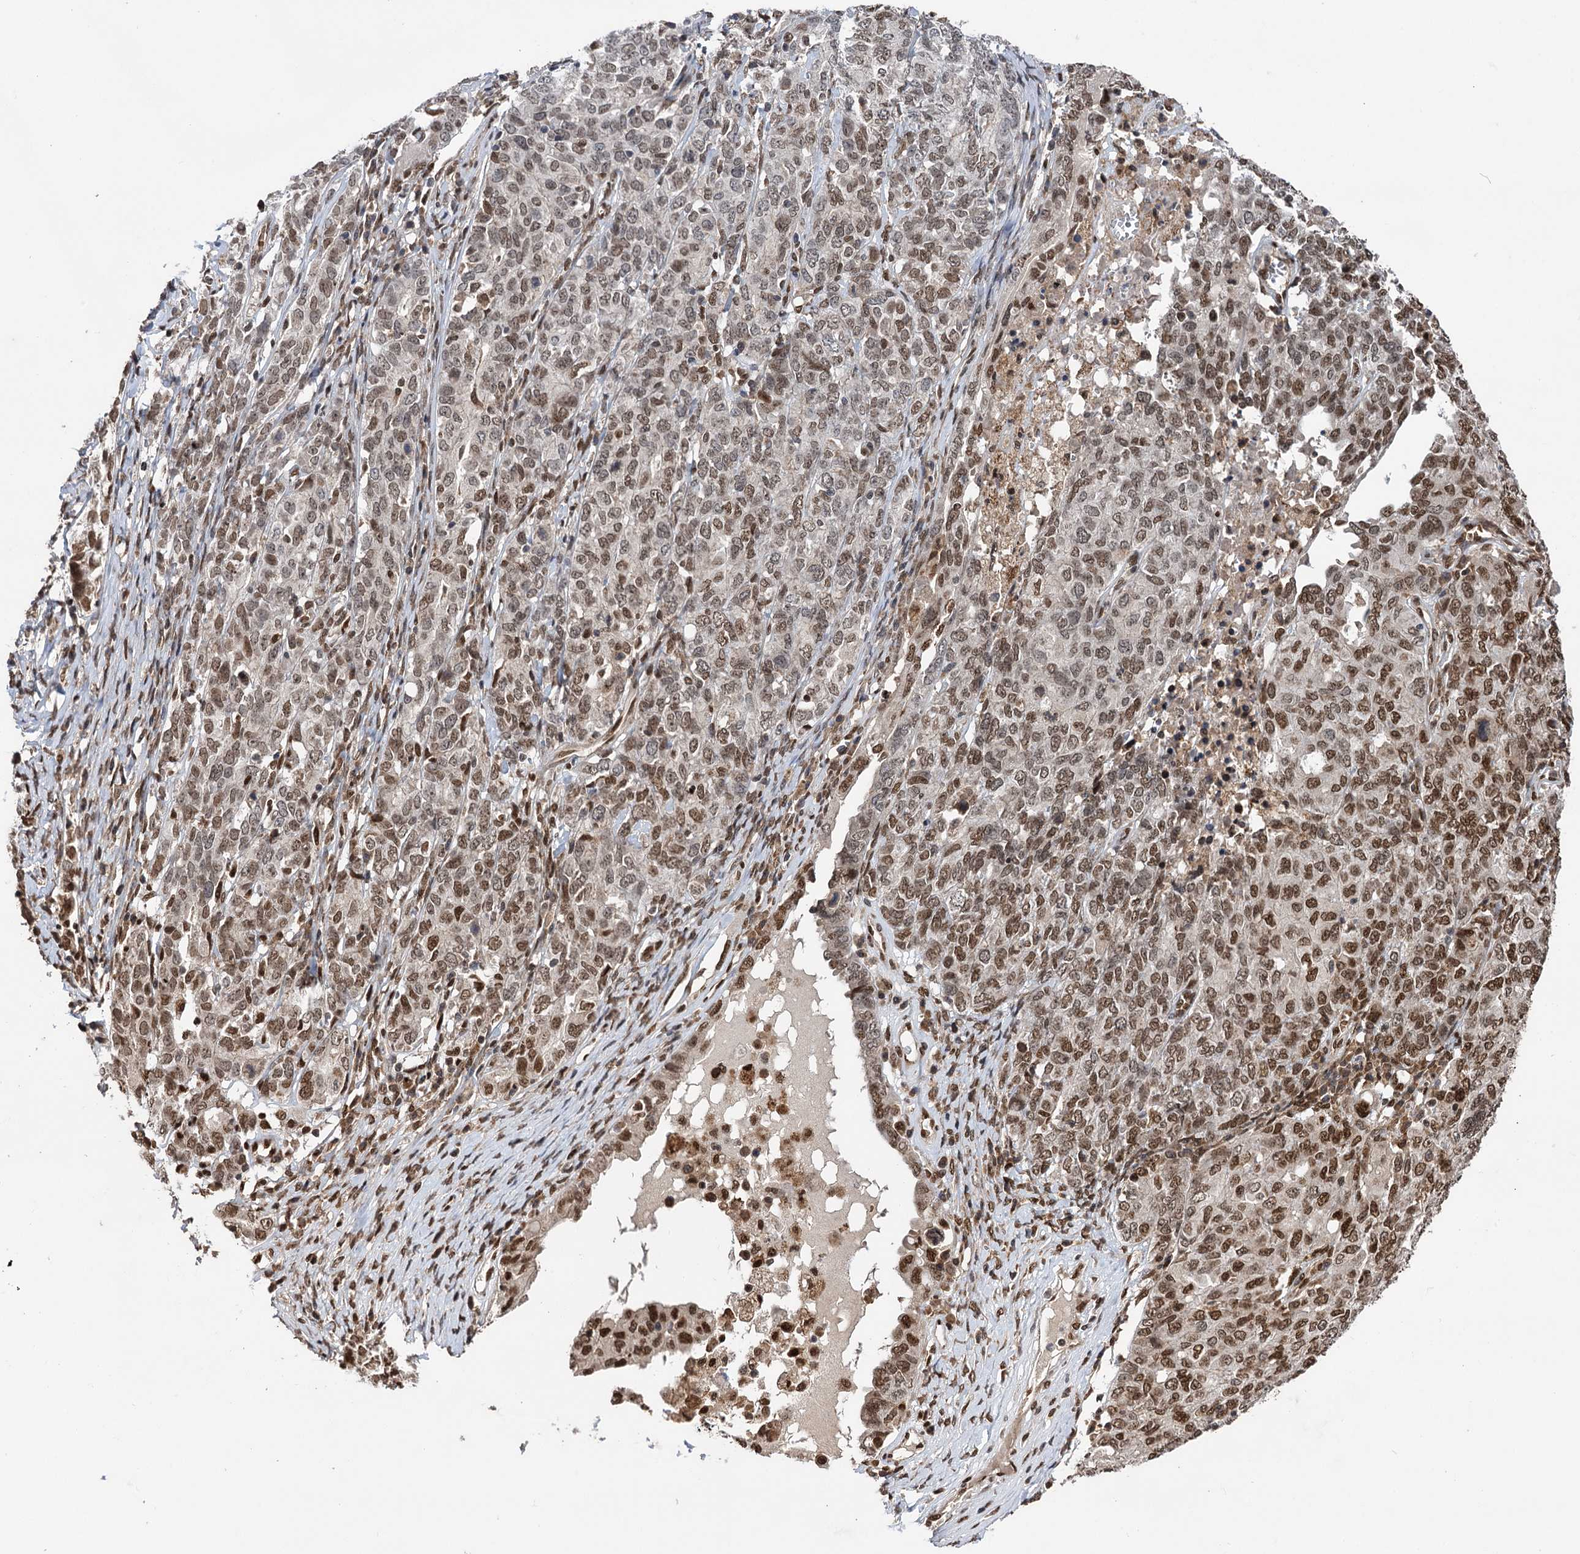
{"staining": {"intensity": "moderate", "quantity": ">75%", "location": "nuclear"}, "tissue": "ovarian cancer", "cell_type": "Tumor cells", "image_type": "cancer", "snomed": [{"axis": "morphology", "description": "Carcinoma, endometroid"}, {"axis": "topography", "description": "Ovary"}], "caption": "The image displays immunohistochemical staining of endometroid carcinoma (ovarian). There is moderate nuclear expression is appreciated in about >75% of tumor cells.", "gene": "MESD", "patient": {"sex": "female", "age": 62}}